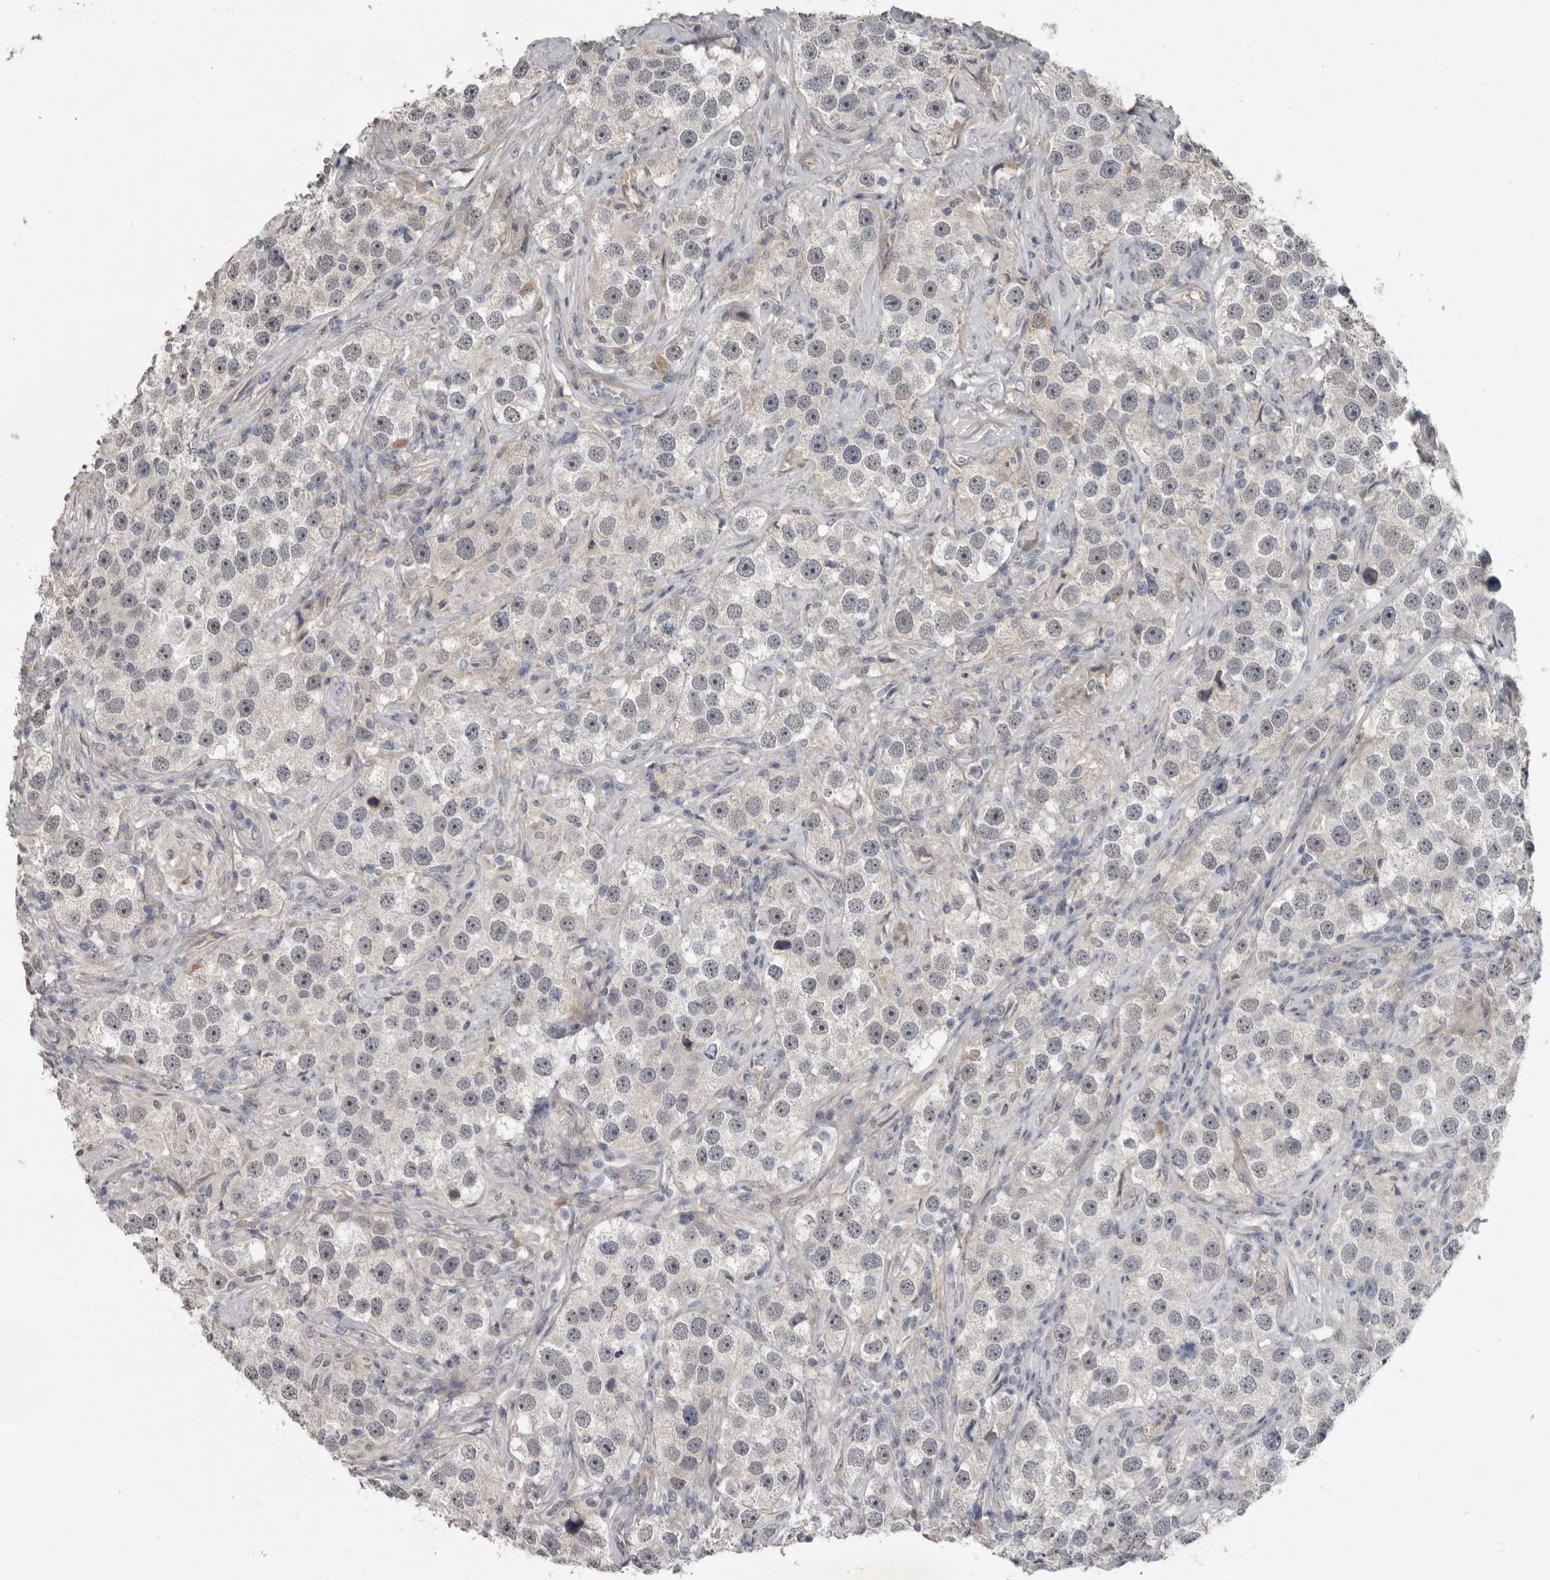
{"staining": {"intensity": "negative", "quantity": "none", "location": "none"}, "tissue": "testis cancer", "cell_type": "Tumor cells", "image_type": "cancer", "snomed": [{"axis": "morphology", "description": "Seminoma, NOS"}, {"axis": "topography", "description": "Testis"}], "caption": "A histopathology image of human seminoma (testis) is negative for staining in tumor cells.", "gene": "C1orf216", "patient": {"sex": "male", "age": 49}}